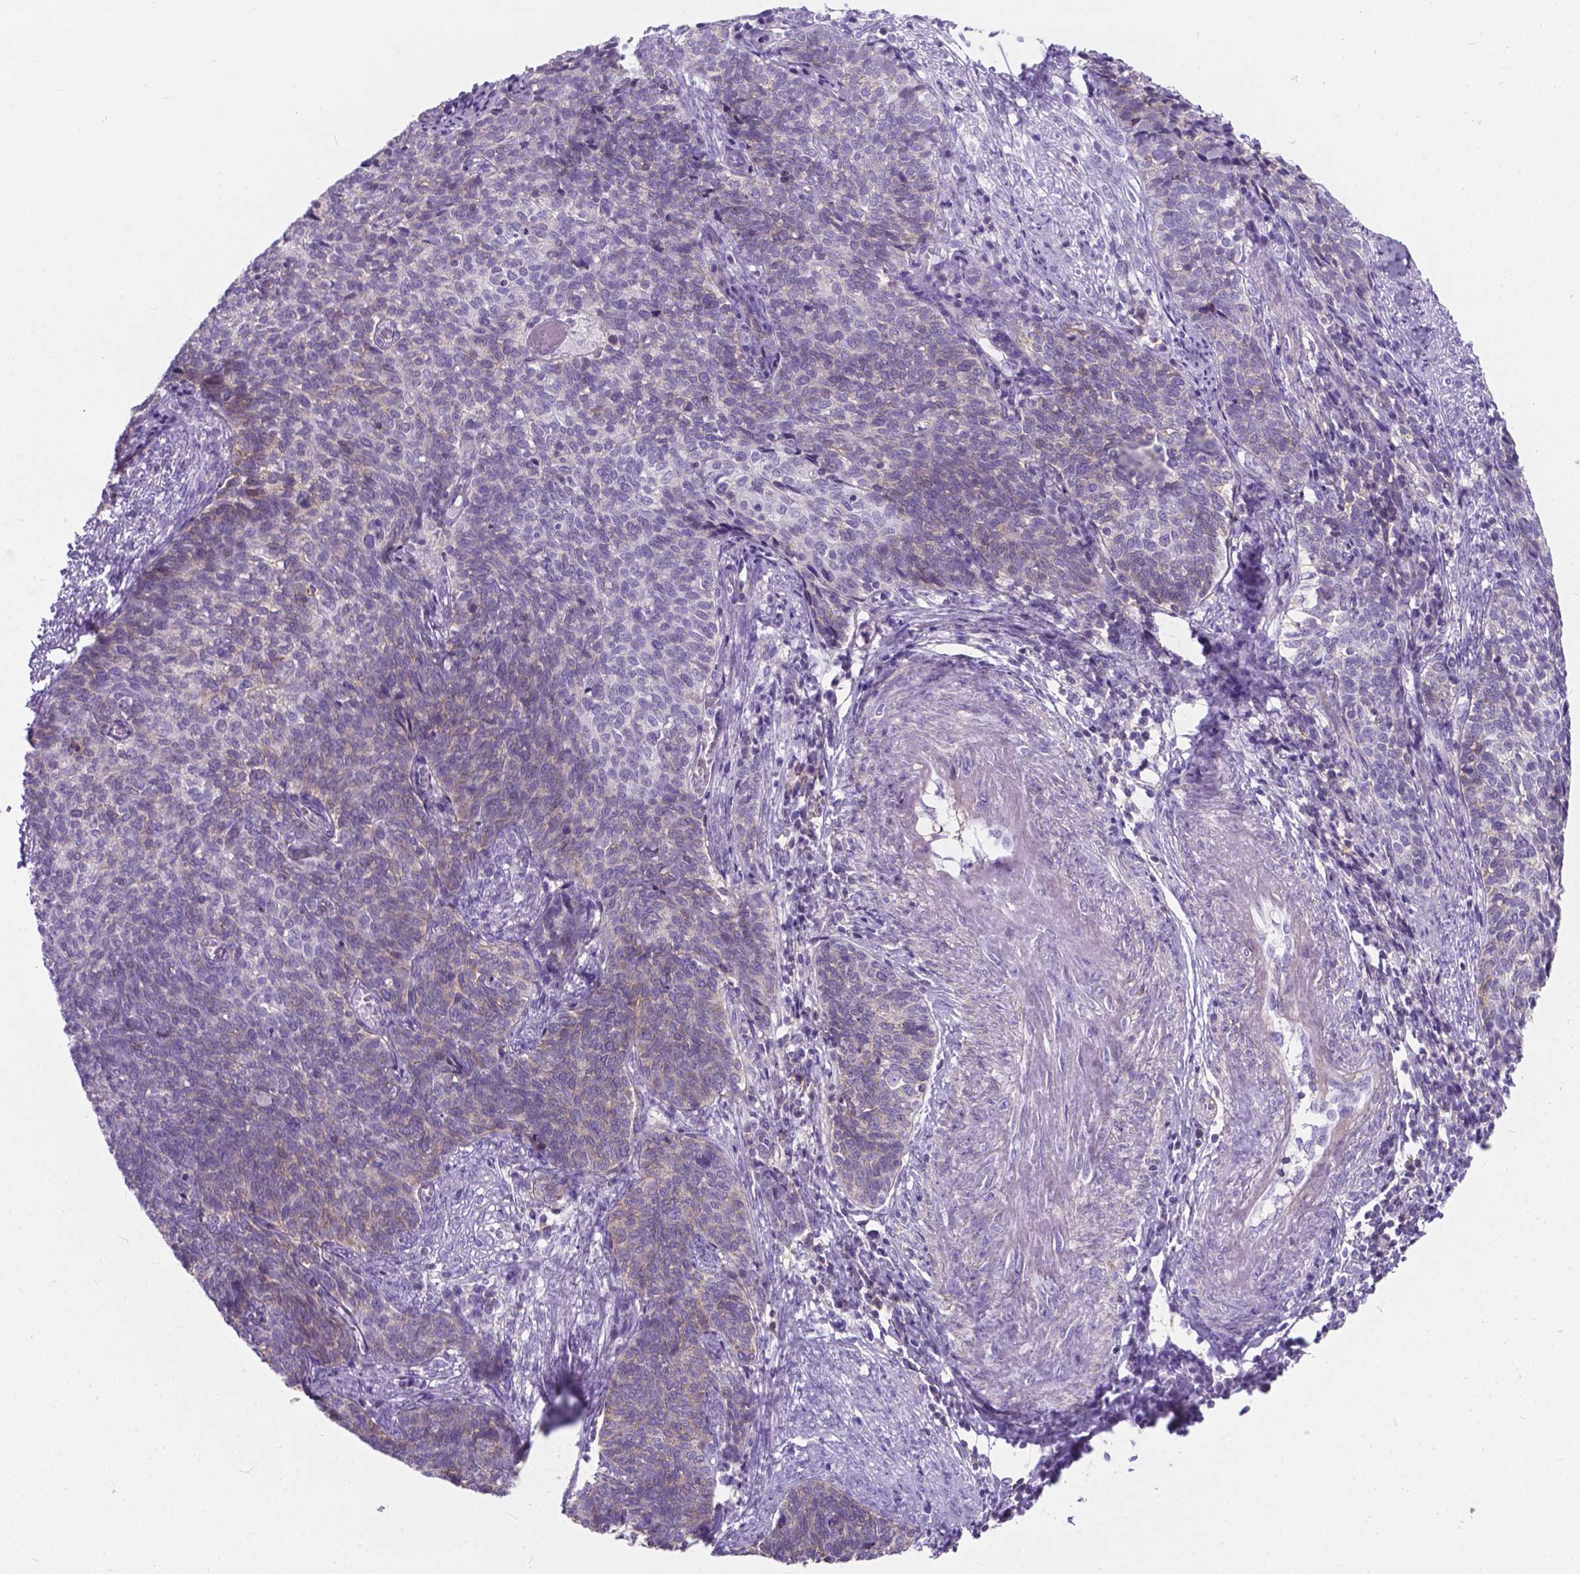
{"staining": {"intensity": "negative", "quantity": "none", "location": "none"}, "tissue": "cervical cancer", "cell_type": "Tumor cells", "image_type": "cancer", "snomed": [{"axis": "morphology", "description": "Squamous cell carcinoma, NOS"}, {"axis": "topography", "description": "Cervix"}], "caption": "An image of human cervical squamous cell carcinoma is negative for staining in tumor cells.", "gene": "KIAA0040", "patient": {"sex": "female", "age": 39}}